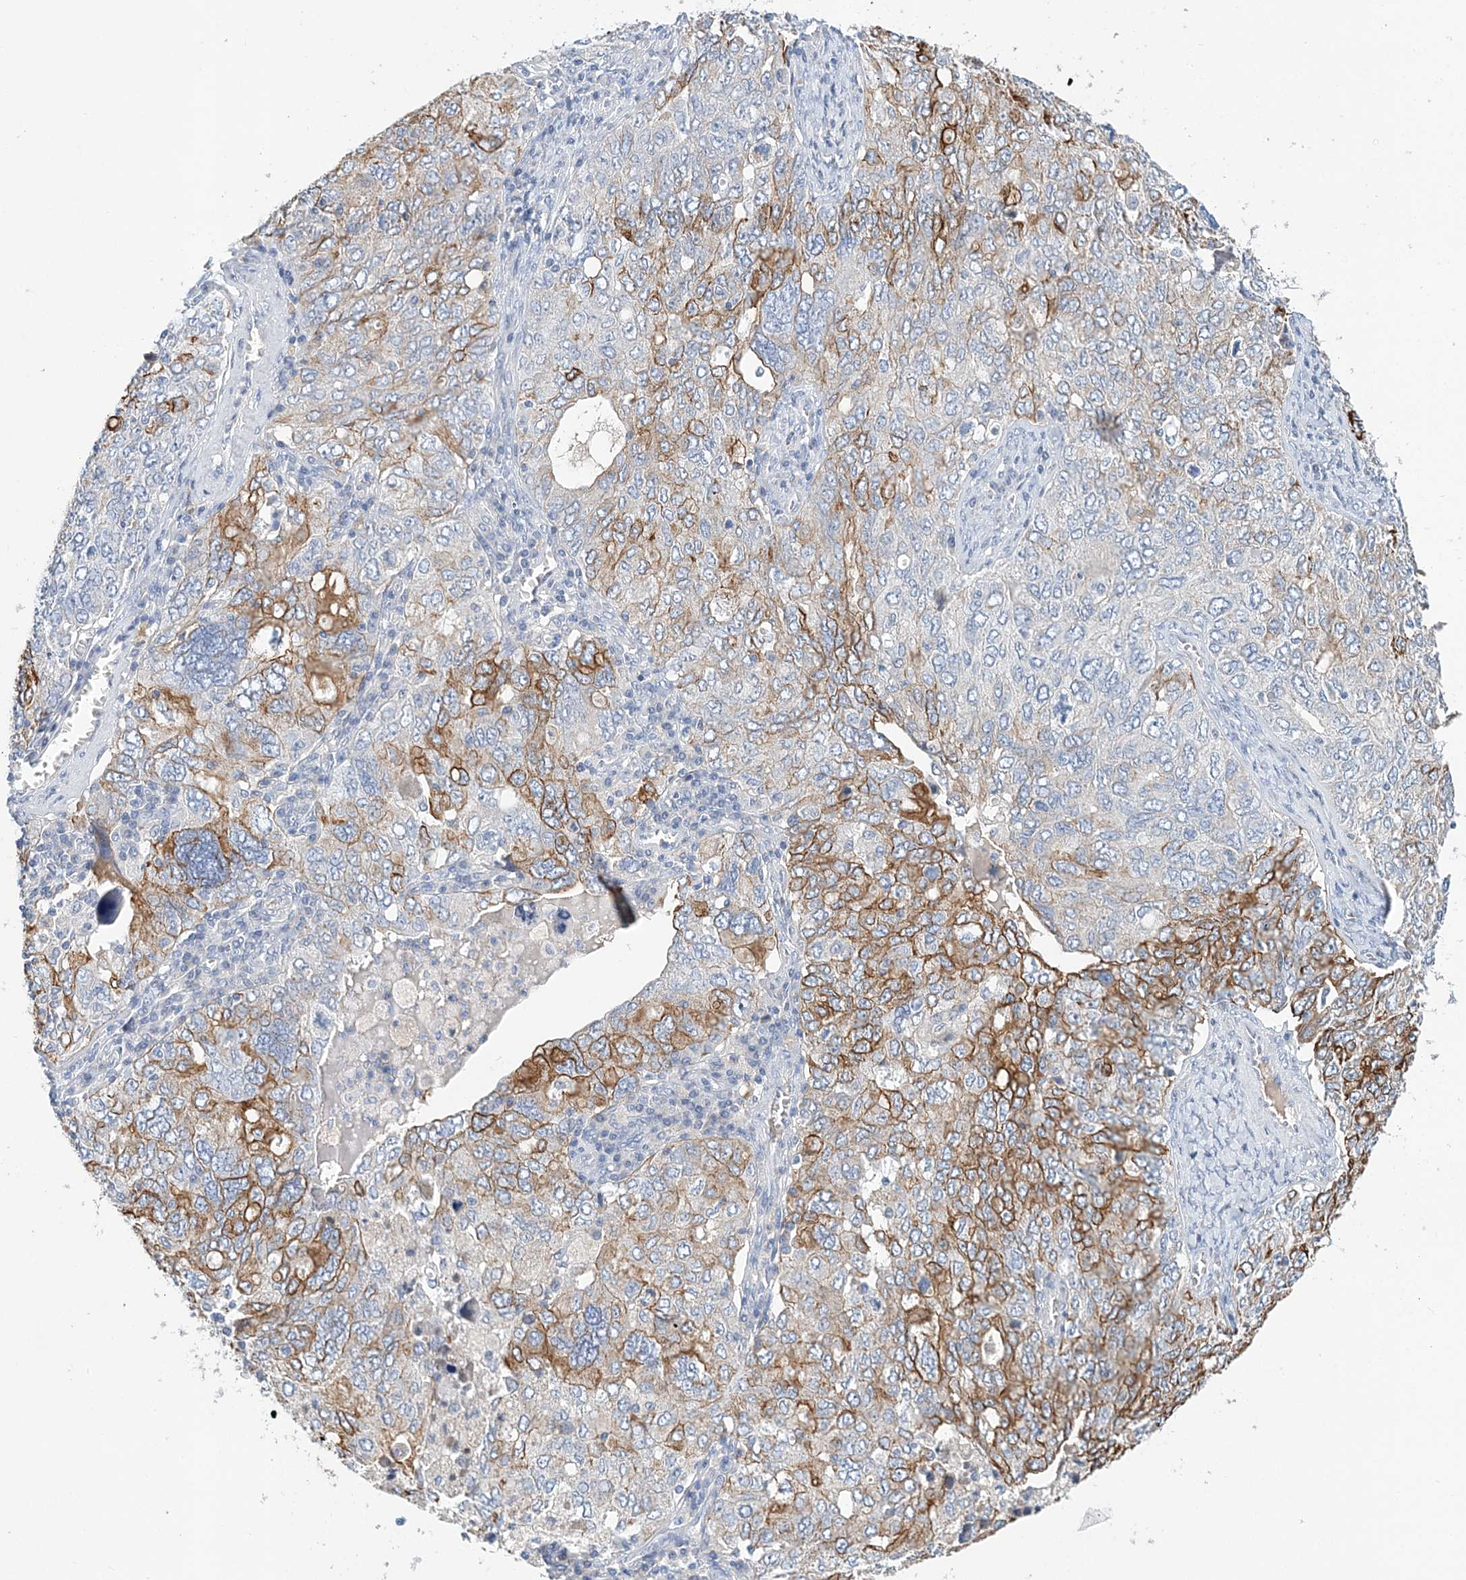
{"staining": {"intensity": "moderate", "quantity": "25%-75%", "location": "cytoplasmic/membranous"}, "tissue": "ovarian cancer", "cell_type": "Tumor cells", "image_type": "cancer", "snomed": [{"axis": "morphology", "description": "Carcinoma, endometroid"}, {"axis": "topography", "description": "Ovary"}], "caption": "About 25%-75% of tumor cells in ovarian cancer (endometroid carcinoma) show moderate cytoplasmic/membranous protein positivity as visualized by brown immunohistochemical staining.", "gene": "LRRIQ4", "patient": {"sex": "female", "age": 62}}